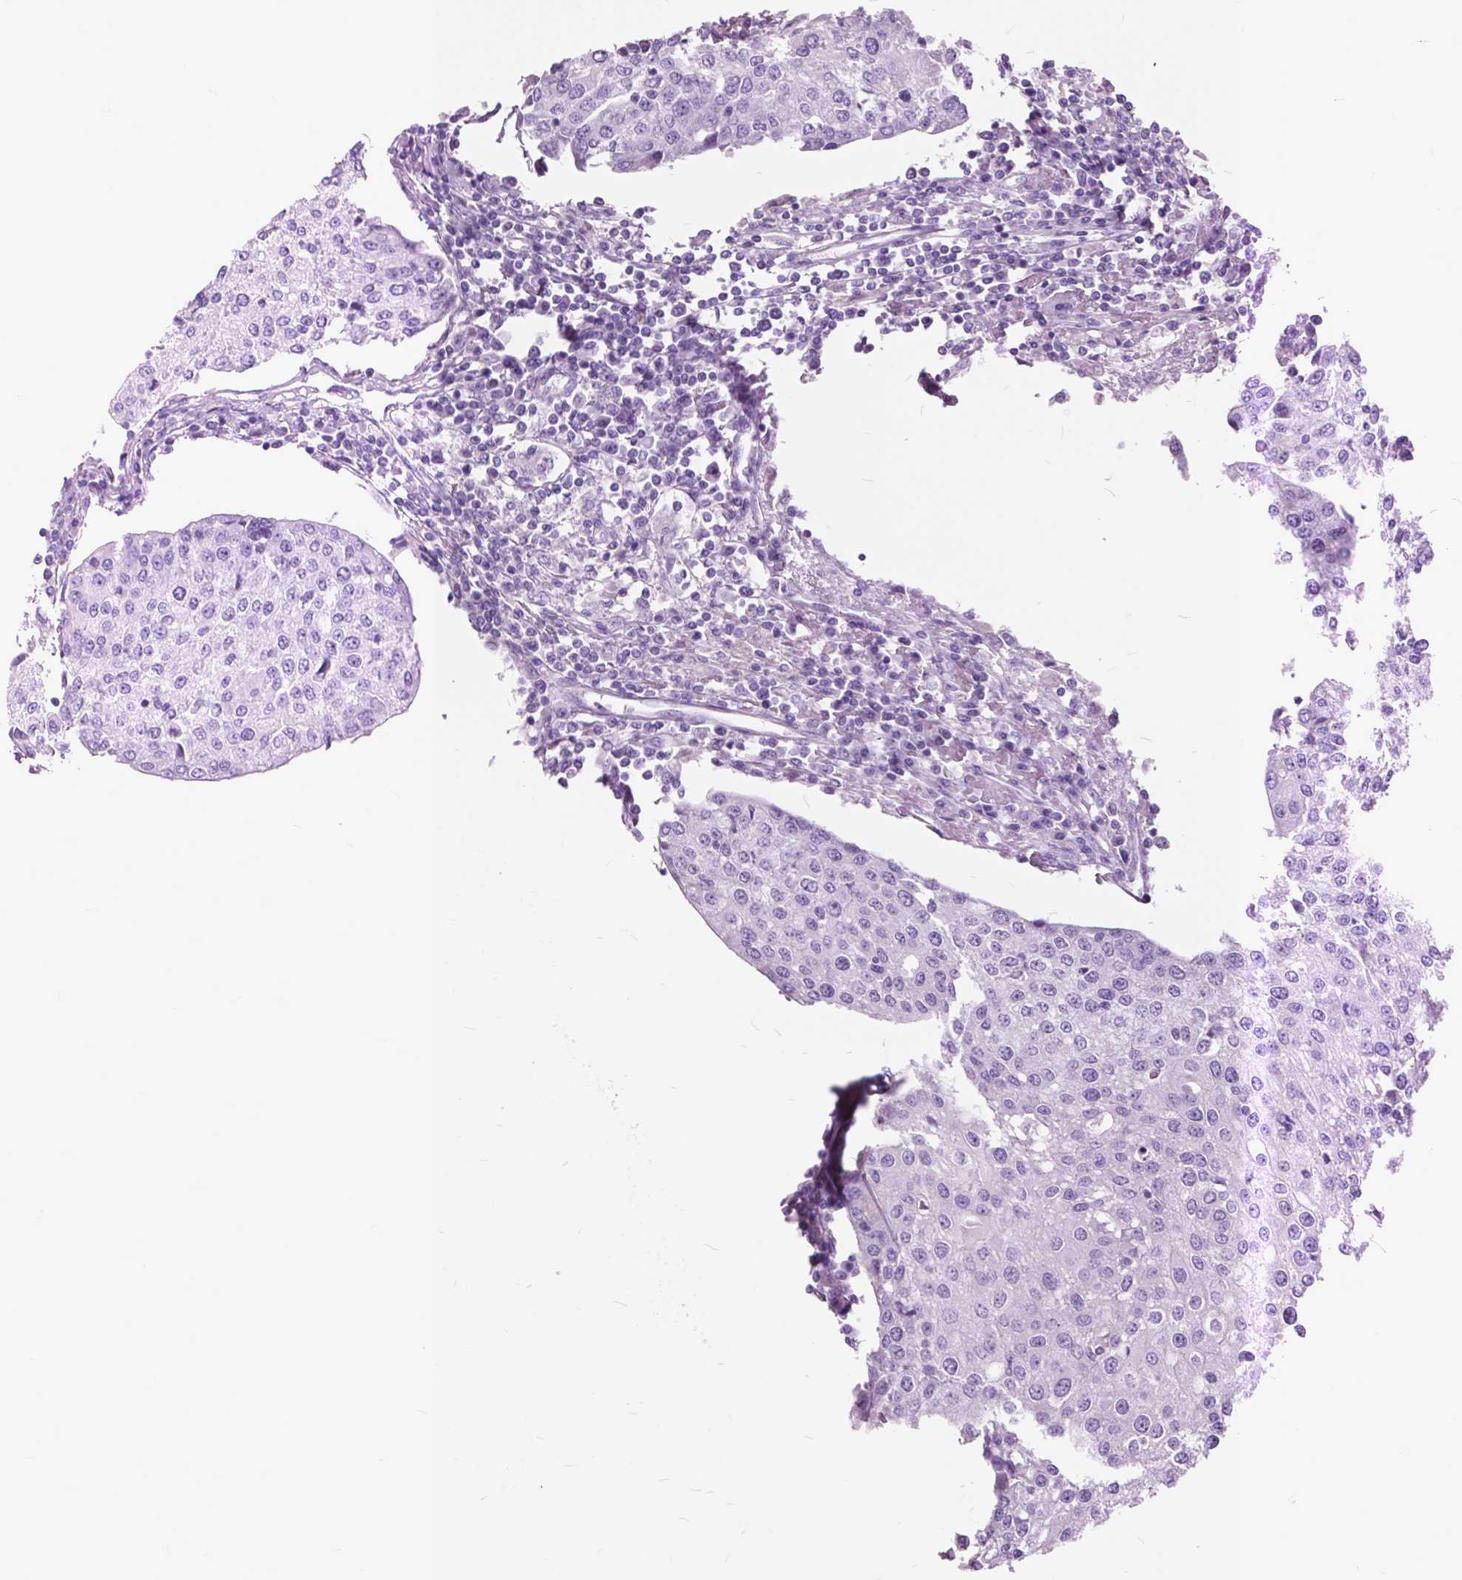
{"staining": {"intensity": "negative", "quantity": "none", "location": "none"}, "tissue": "urothelial cancer", "cell_type": "Tumor cells", "image_type": "cancer", "snomed": [{"axis": "morphology", "description": "Urothelial carcinoma, High grade"}, {"axis": "topography", "description": "Urinary bladder"}], "caption": "This is a image of IHC staining of urothelial cancer, which shows no expression in tumor cells.", "gene": "GDF9", "patient": {"sex": "female", "age": 85}}